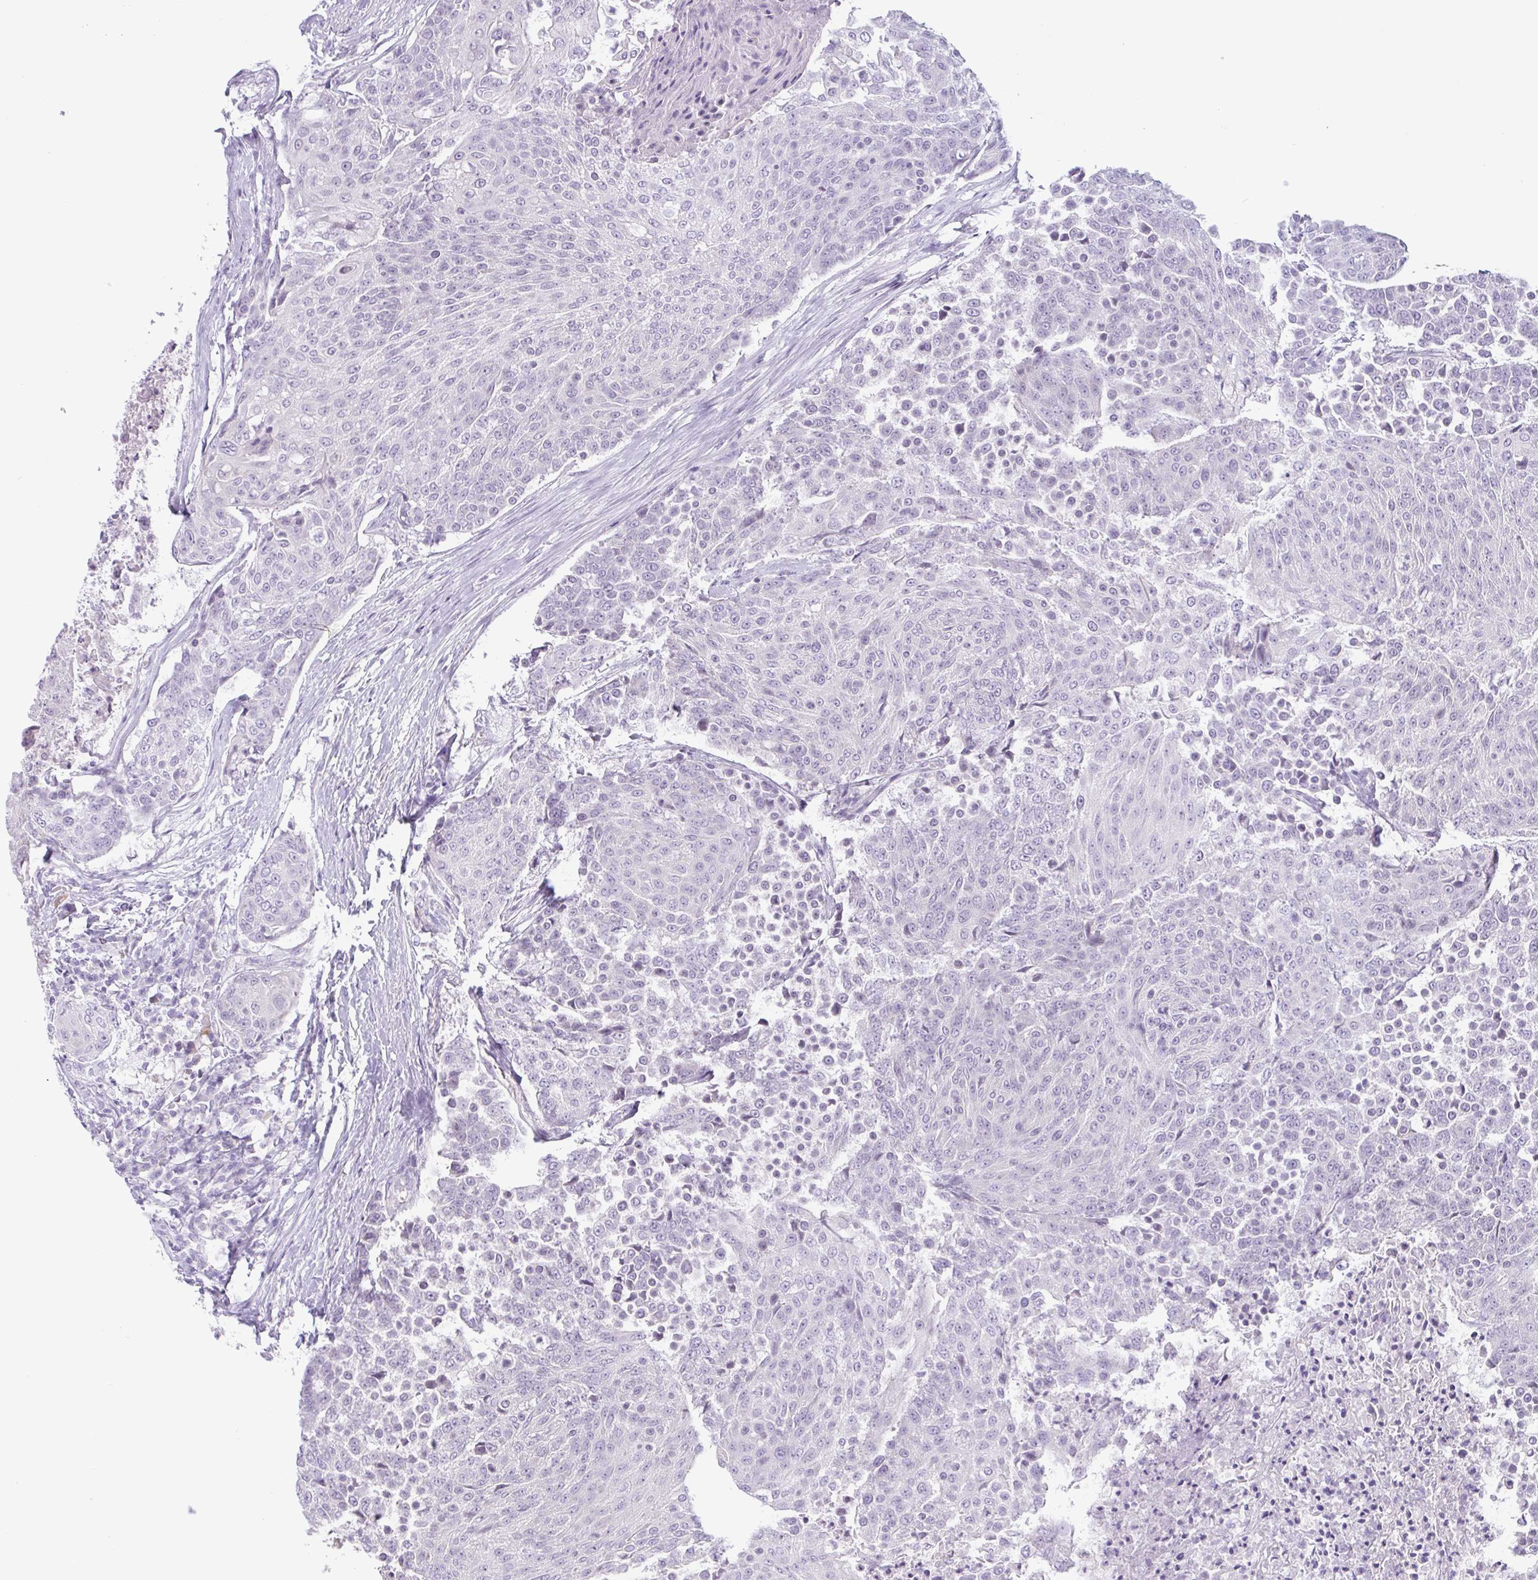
{"staining": {"intensity": "negative", "quantity": "none", "location": "none"}, "tissue": "urothelial cancer", "cell_type": "Tumor cells", "image_type": "cancer", "snomed": [{"axis": "morphology", "description": "Urothelial carcinoma, High grade"}, {"axis": "topography", "description": "Urinary bladder"}], "caption": "This is an immunohistochemistry (IHC) micrograph of human urothelial cancer. There is no positivity in tumor cells.", "gene": "CTSE", "patient": {"sex": "female", "age": 63}}